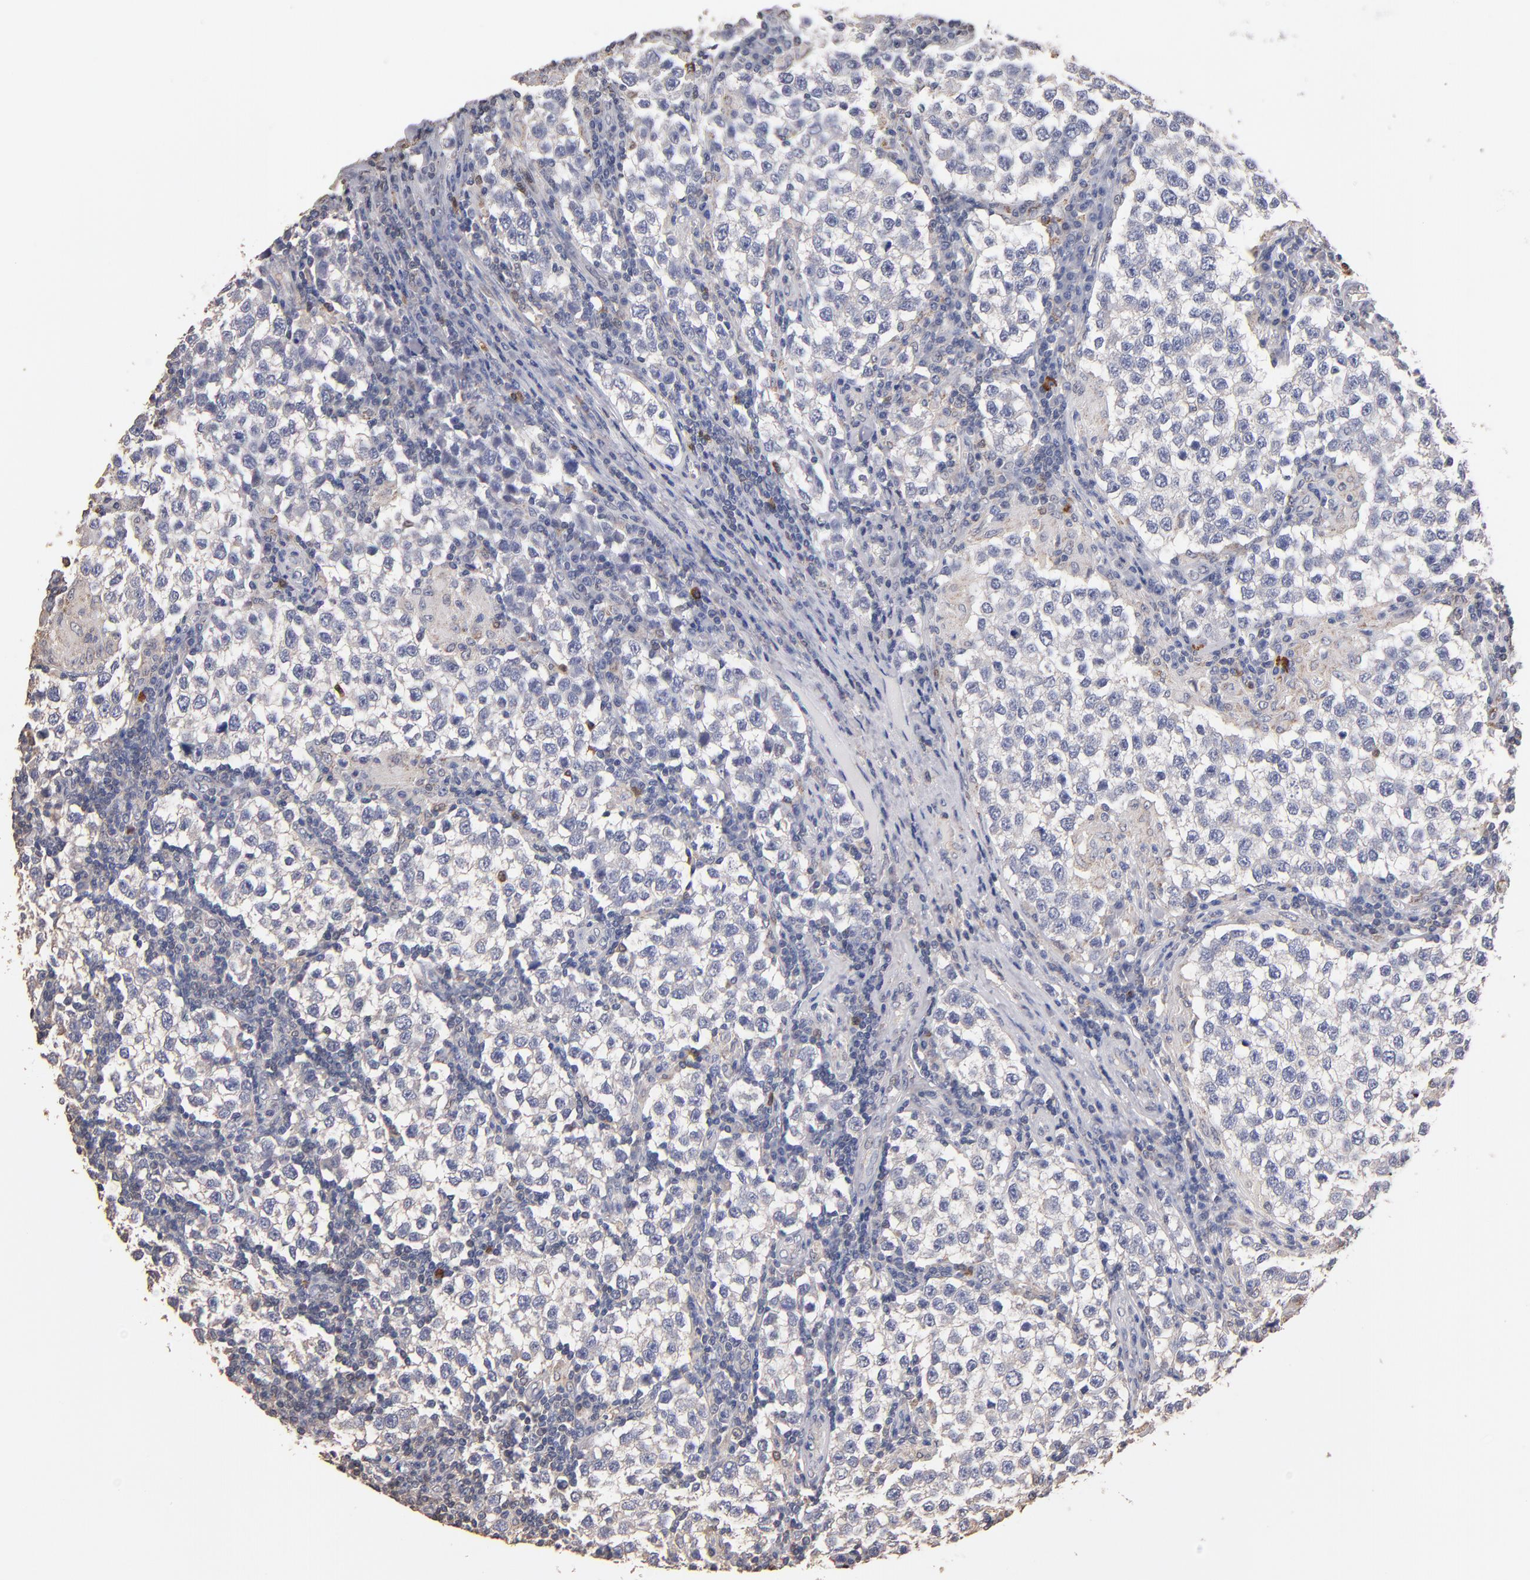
{"staining": {"intensity": "negative", "quantity": "none", "location": "none"}, "tissue": "testis cancer", "cell_type": "Tumor cells", "image_type": "cancer", "snomed": [{"axis": "morphology", "description": "Seminoma, NOS"}, {"axis": "topography", "description": "Testis"}], "caption": "IHC of testis seminoma shows no positivity in tumor cells. (DAB immunohistochemistry with hematoxylin counter stain).", "gene": "RO60", "patient": {"sex": "male", "age": 36}}